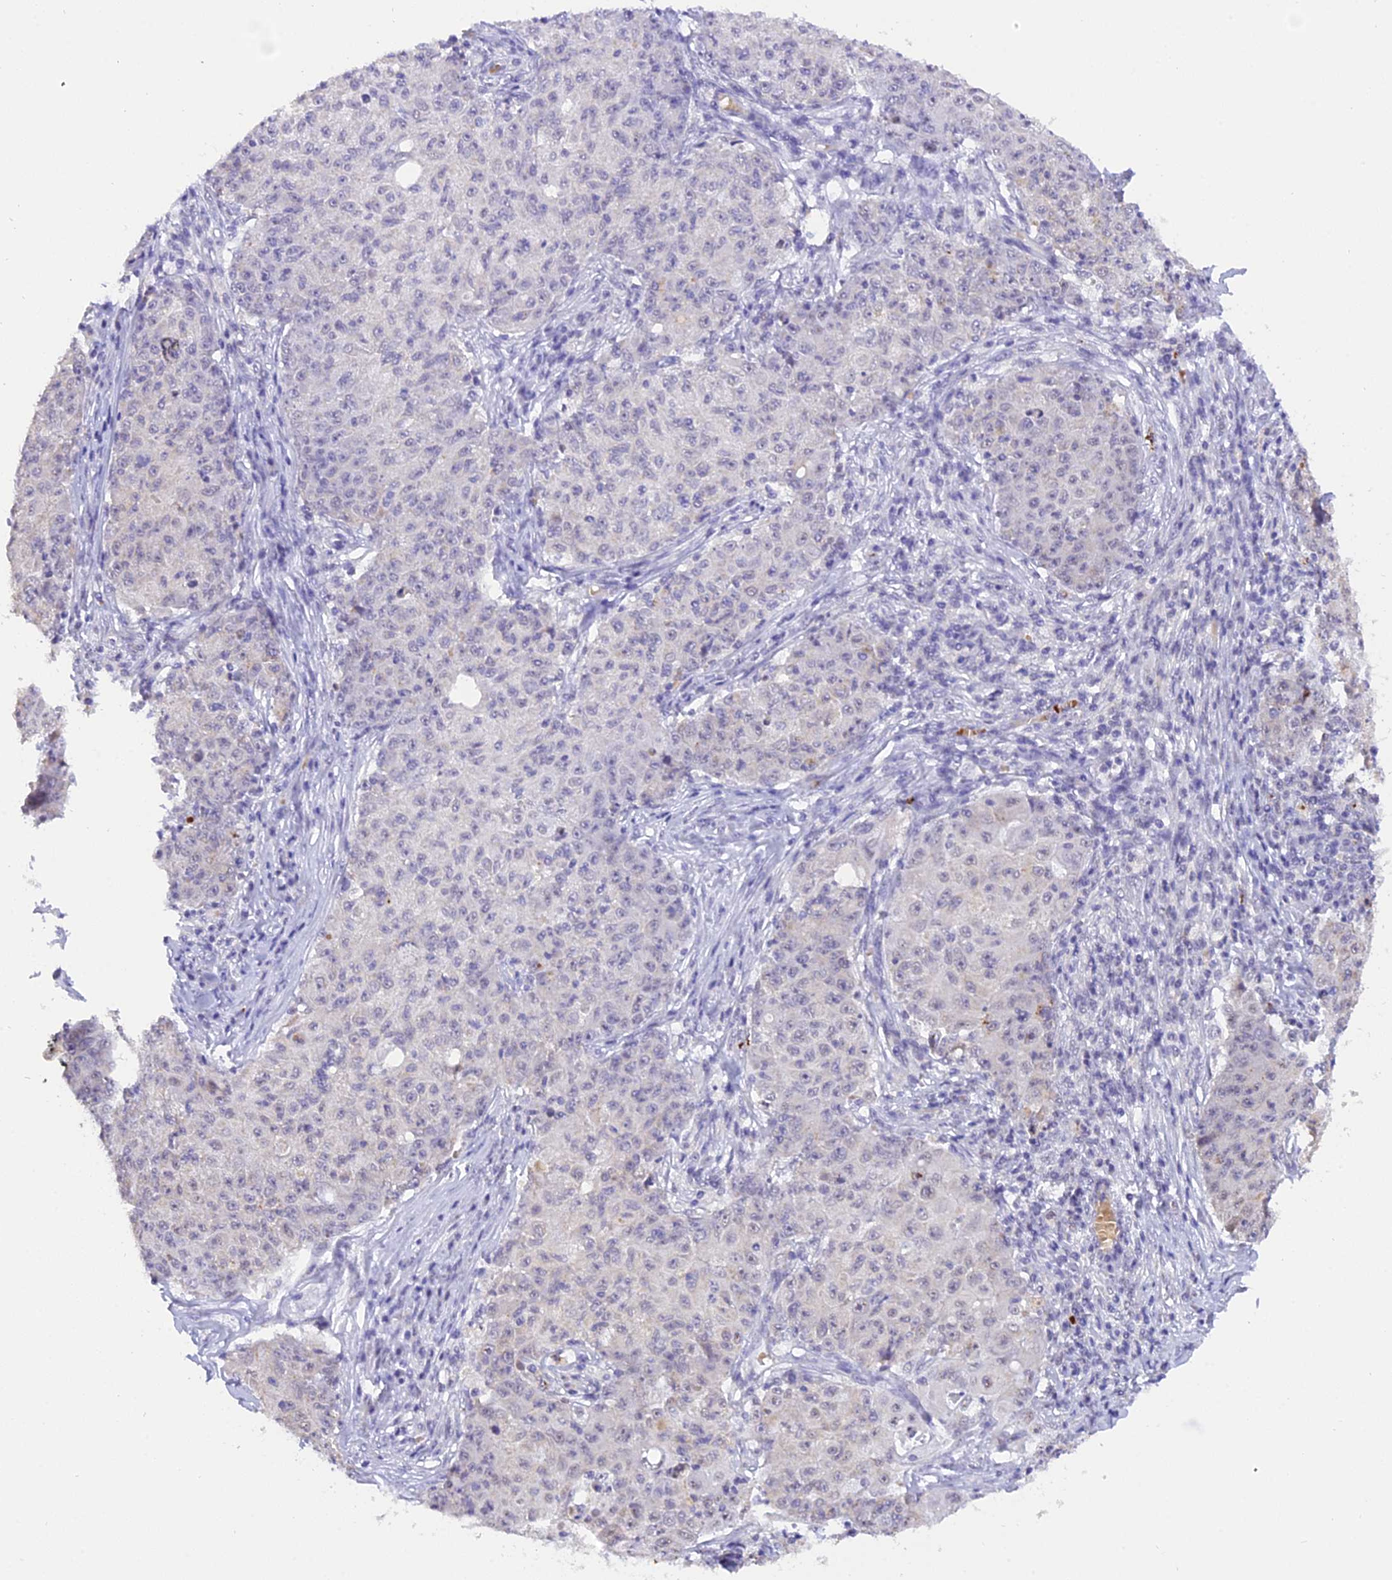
{"staining": {"intensity": "negative", "quantity": "none", "location": "none"}, "tissue": "ovarian cancer", "cell_type": "Tumor cells", "image_type": "cancer", "snomed": [{"axis": "morphology", "description": "Carcinoma, endometroid"}, {"axis": "topography", "description": "Ovary"}], "caption": "Tumor cells are negative for brown protein staining in ovarian cancer (endometroid carcinoma). The staining is performed using DAB (3,3'-diaminobenzidine) brown chromogen with nuclei counter-stained in using hematoxylin.", "gene": "AHSP", "patient": {"sex": "female", "age": 42}}